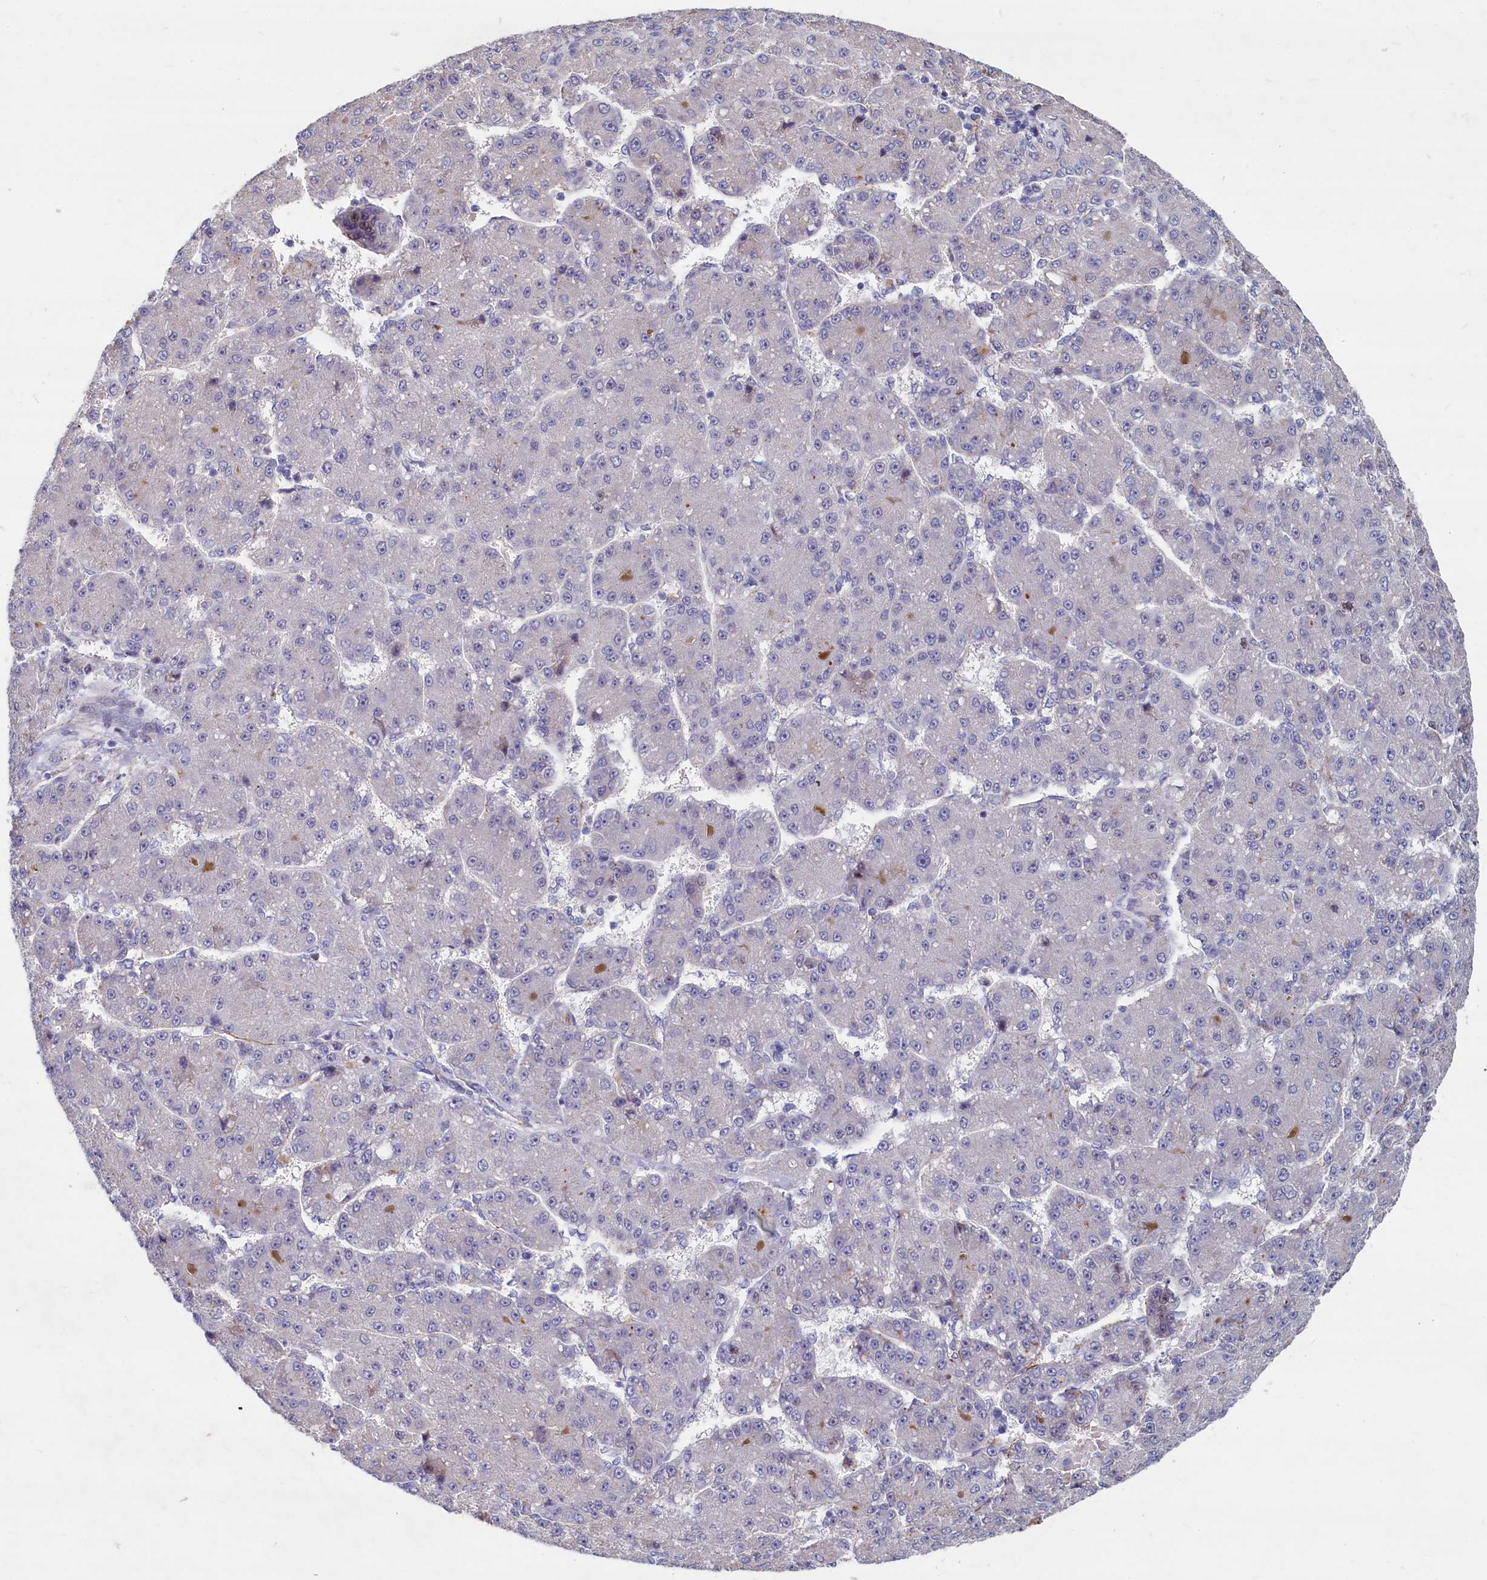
{"staining": {"intensity": "negative", "quantity": "none", "location": "none"}, "tissue": "liver cancer", "cell_type": "Tumor cells", "image_type": "cancer", "snomed": [{"axis": "morphology", "description": "Carcinoma, Hepatocellular, NOS"}, {"axis": "topography", "description": "Liver"}], "caption": "Tumor cells are negative for brown protein staining in liver cancer (hepatocellular carcinoma).", "gene": "ASXL3", "patient": {"sex": "male", "age": 67}}